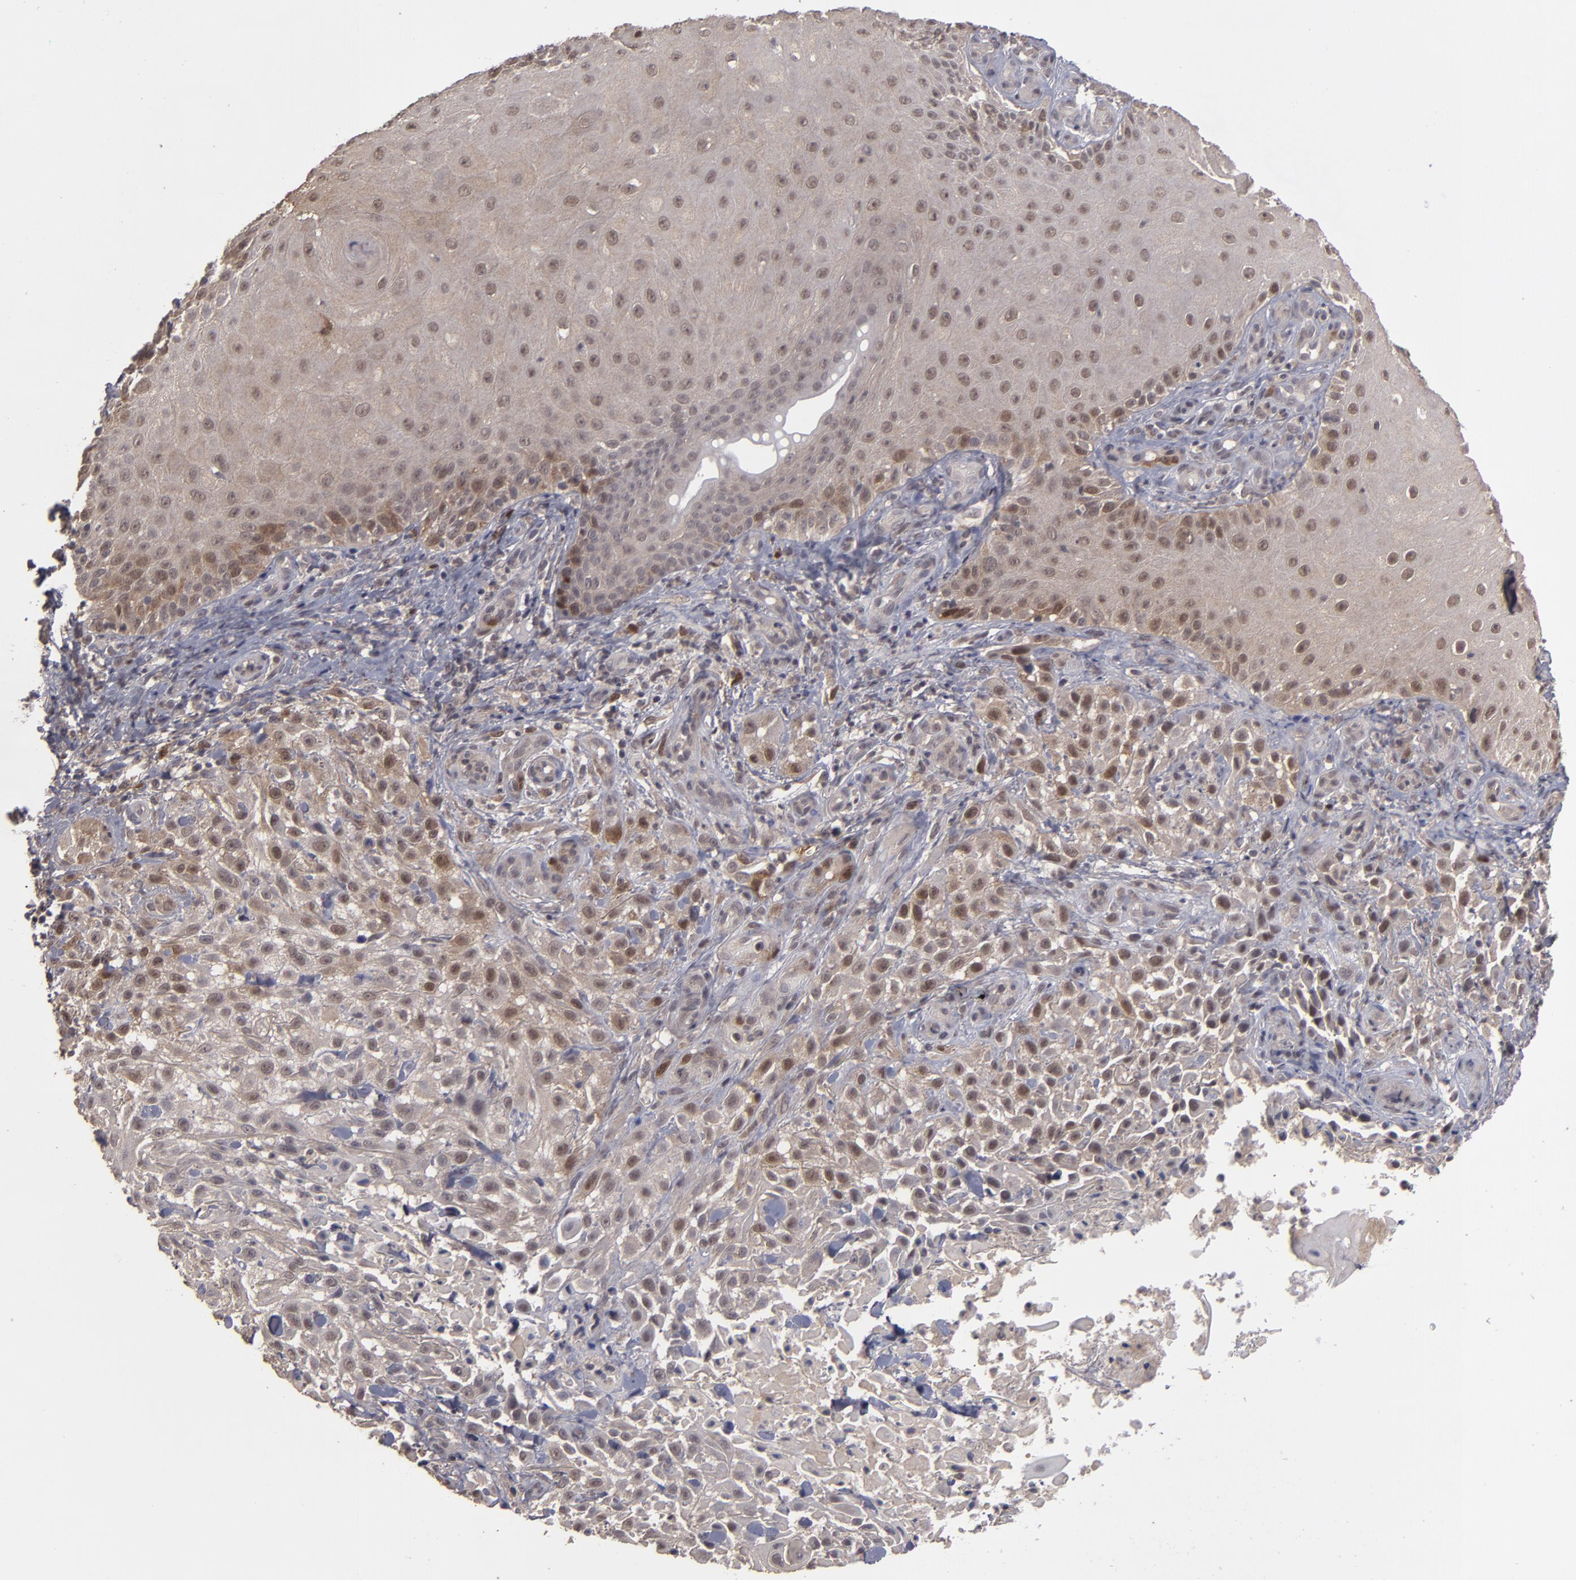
{"staining": {"intensity": "moderate", "quantity": ">75%", "location": "cytoplasmic/membranous"}, "tissue": "skin cancer", "cell_type": "Tumor cells", "image_type": "cancer", "snomed": [{"axis": "morphology", "description": "Squamous cell carcinoma, NOS"}, {"axis": "topography", "description": "Skin"}], "caption": "Skin cancer tissue shows moderate cytoplasmic/membranous expression in approximately >75% of tumor cells (brown staining indicates protein expression, while blue staining denotes nuclei).", "gene": "TYMS", "patient": {"sex": "female", "age": 42}}